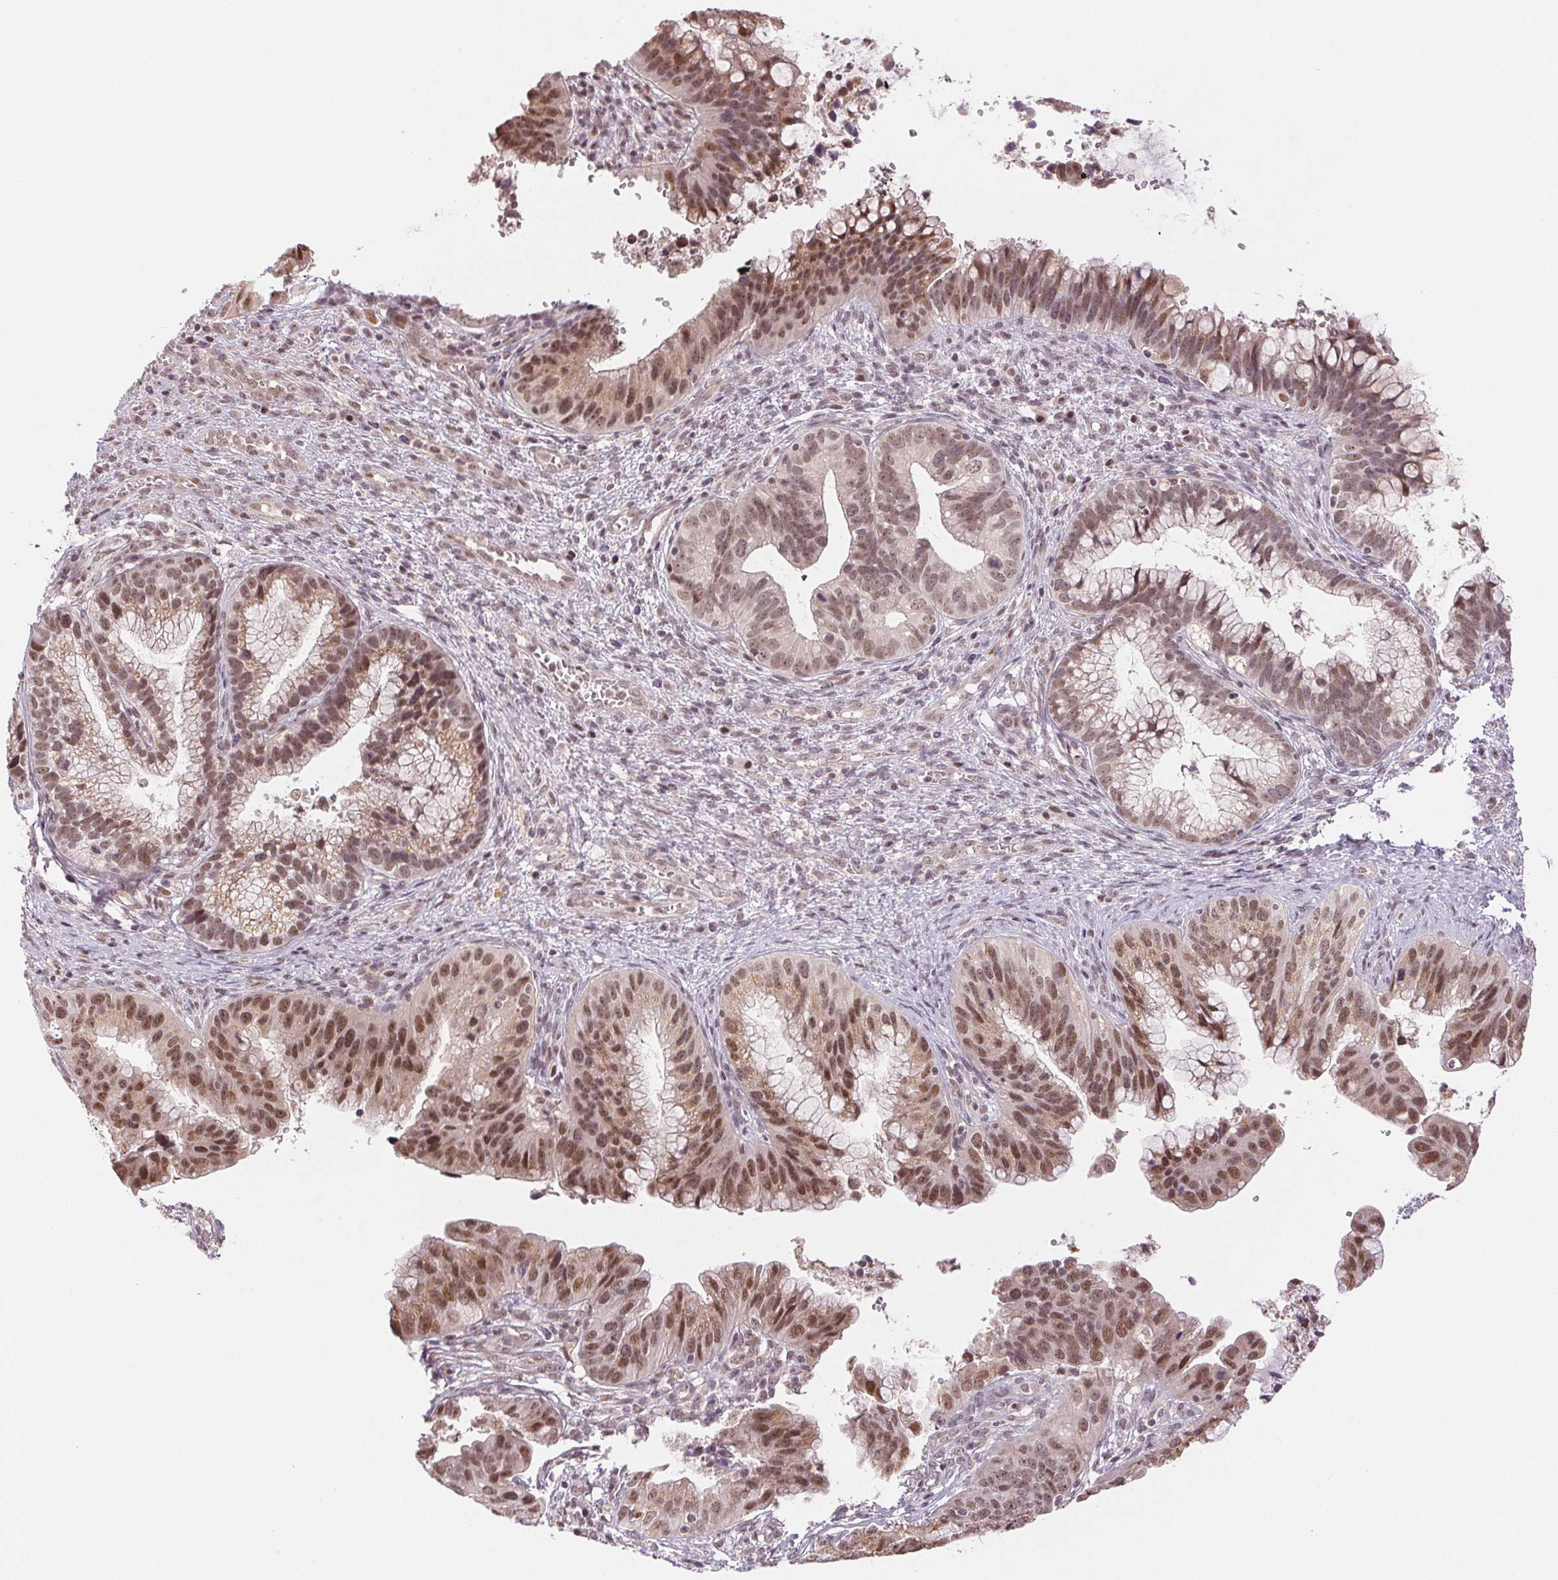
{"staining": {"intensity": "moderate", "quantity": ">75%", "location": "nuclear"}, "tissue": "cervical cancer", "cell_type": "Tumor cells", "image_type": "cancer", "snomed": [{"axis": "morphology", "description": "Adenocarcinoma, NOS"}, {"axis": "topography", "description": "Cervix"}], "caption": "Protein expression analysis of human cervical cancer reveals moderate nuclear positivity in about >75% of tumor cells. (IHC, brightfield microscopy, high magnification).", "gene": "GRHL3", "patient": {"sex": "female", "age": 34}}